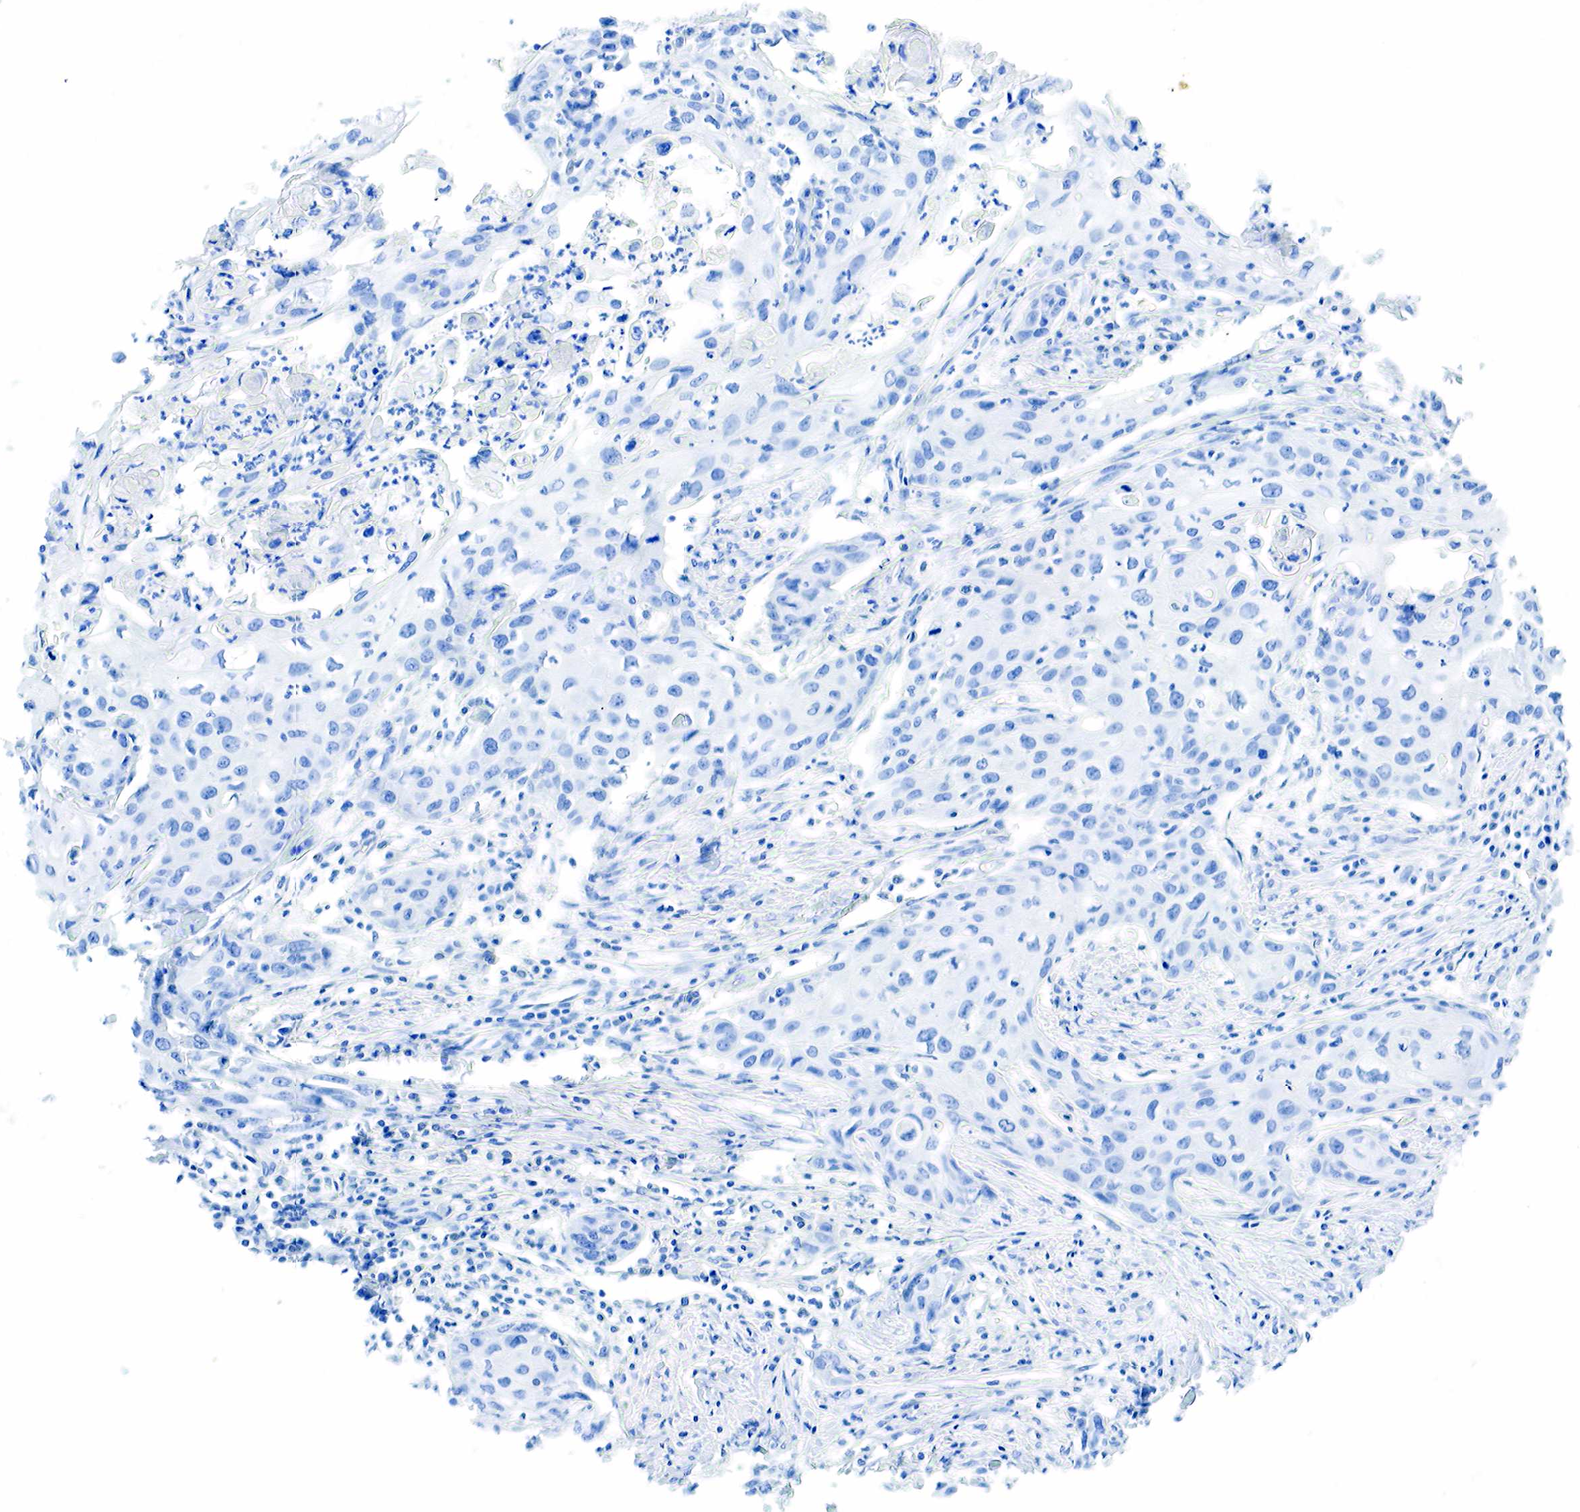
{"staining": {"intensity": "negative", "quantity": "none", "location": "none"}, "tissue": "urothelial cancer", "cell_type": "Tumor cells", "image_type": "cancer", "snomed": [{"axis": "morphology", "description": "Urothelial carcinoma, High grade"}, {"axis": "topography", "description": "Urinary bladder"}], "caption": "This is an IHC micrograph of human high-grade urothelial carcinoma. There is no positivity in tumor cells.", "gene": "INHA", "patient": {"sex": "male", "age": 54}}